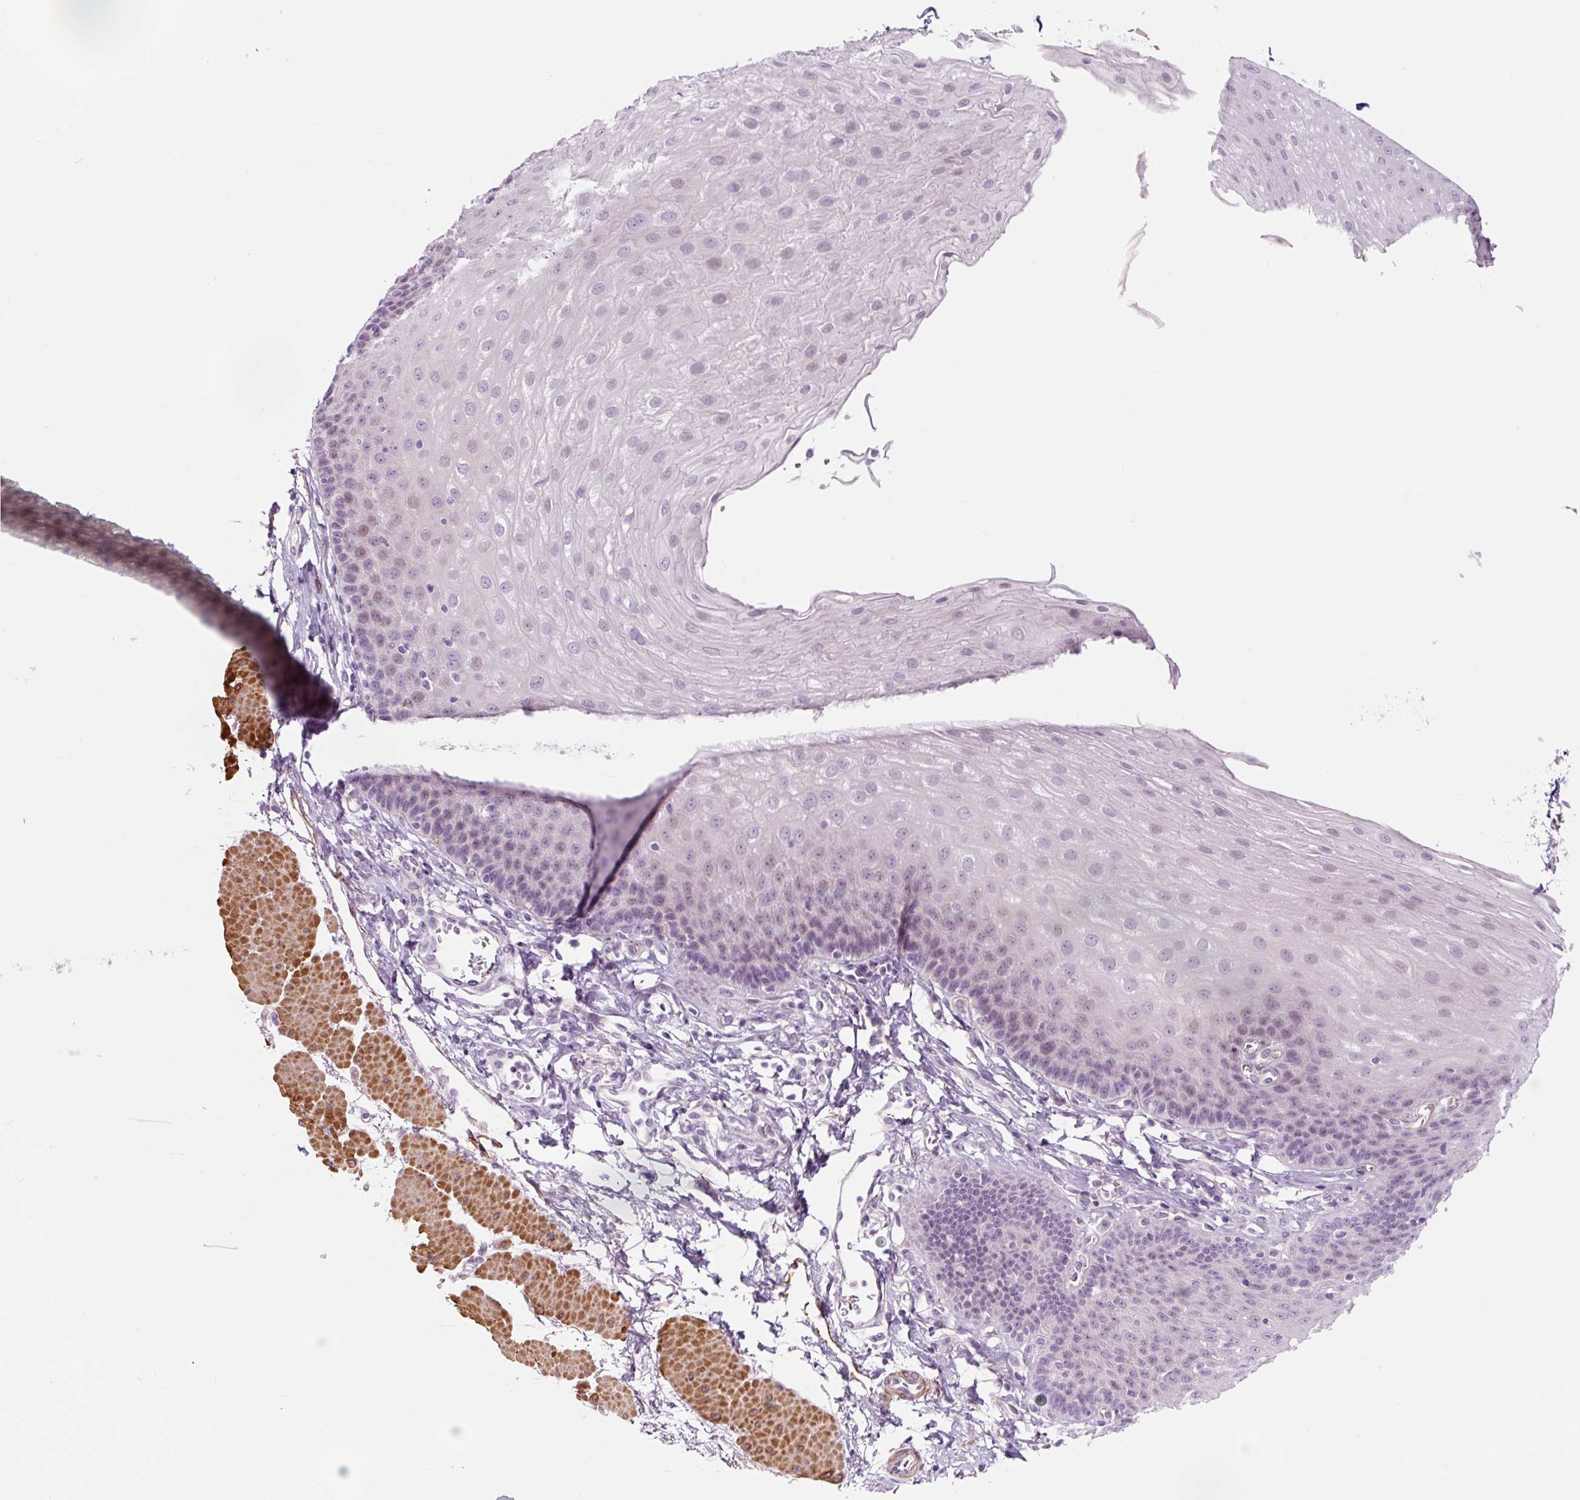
{"staining": {"intensity": "weak", "quantity": "<25%", "location": "nuclear"}, "tissue": "esophagus", "cell_type": "Squamous epithelial cells", "image_type": "normal", "snomed": [{"axis": "morphology", "description": "Normal tissue, NOS"}, {"axis": "topography", "description": "Esophagus"}], "caption": "Micrograph shows no significant protein positivity in squamous epithelial cells of benign esophagus.", "gene": "CCL25", "patient": {"sex": "female", "age": 81}}